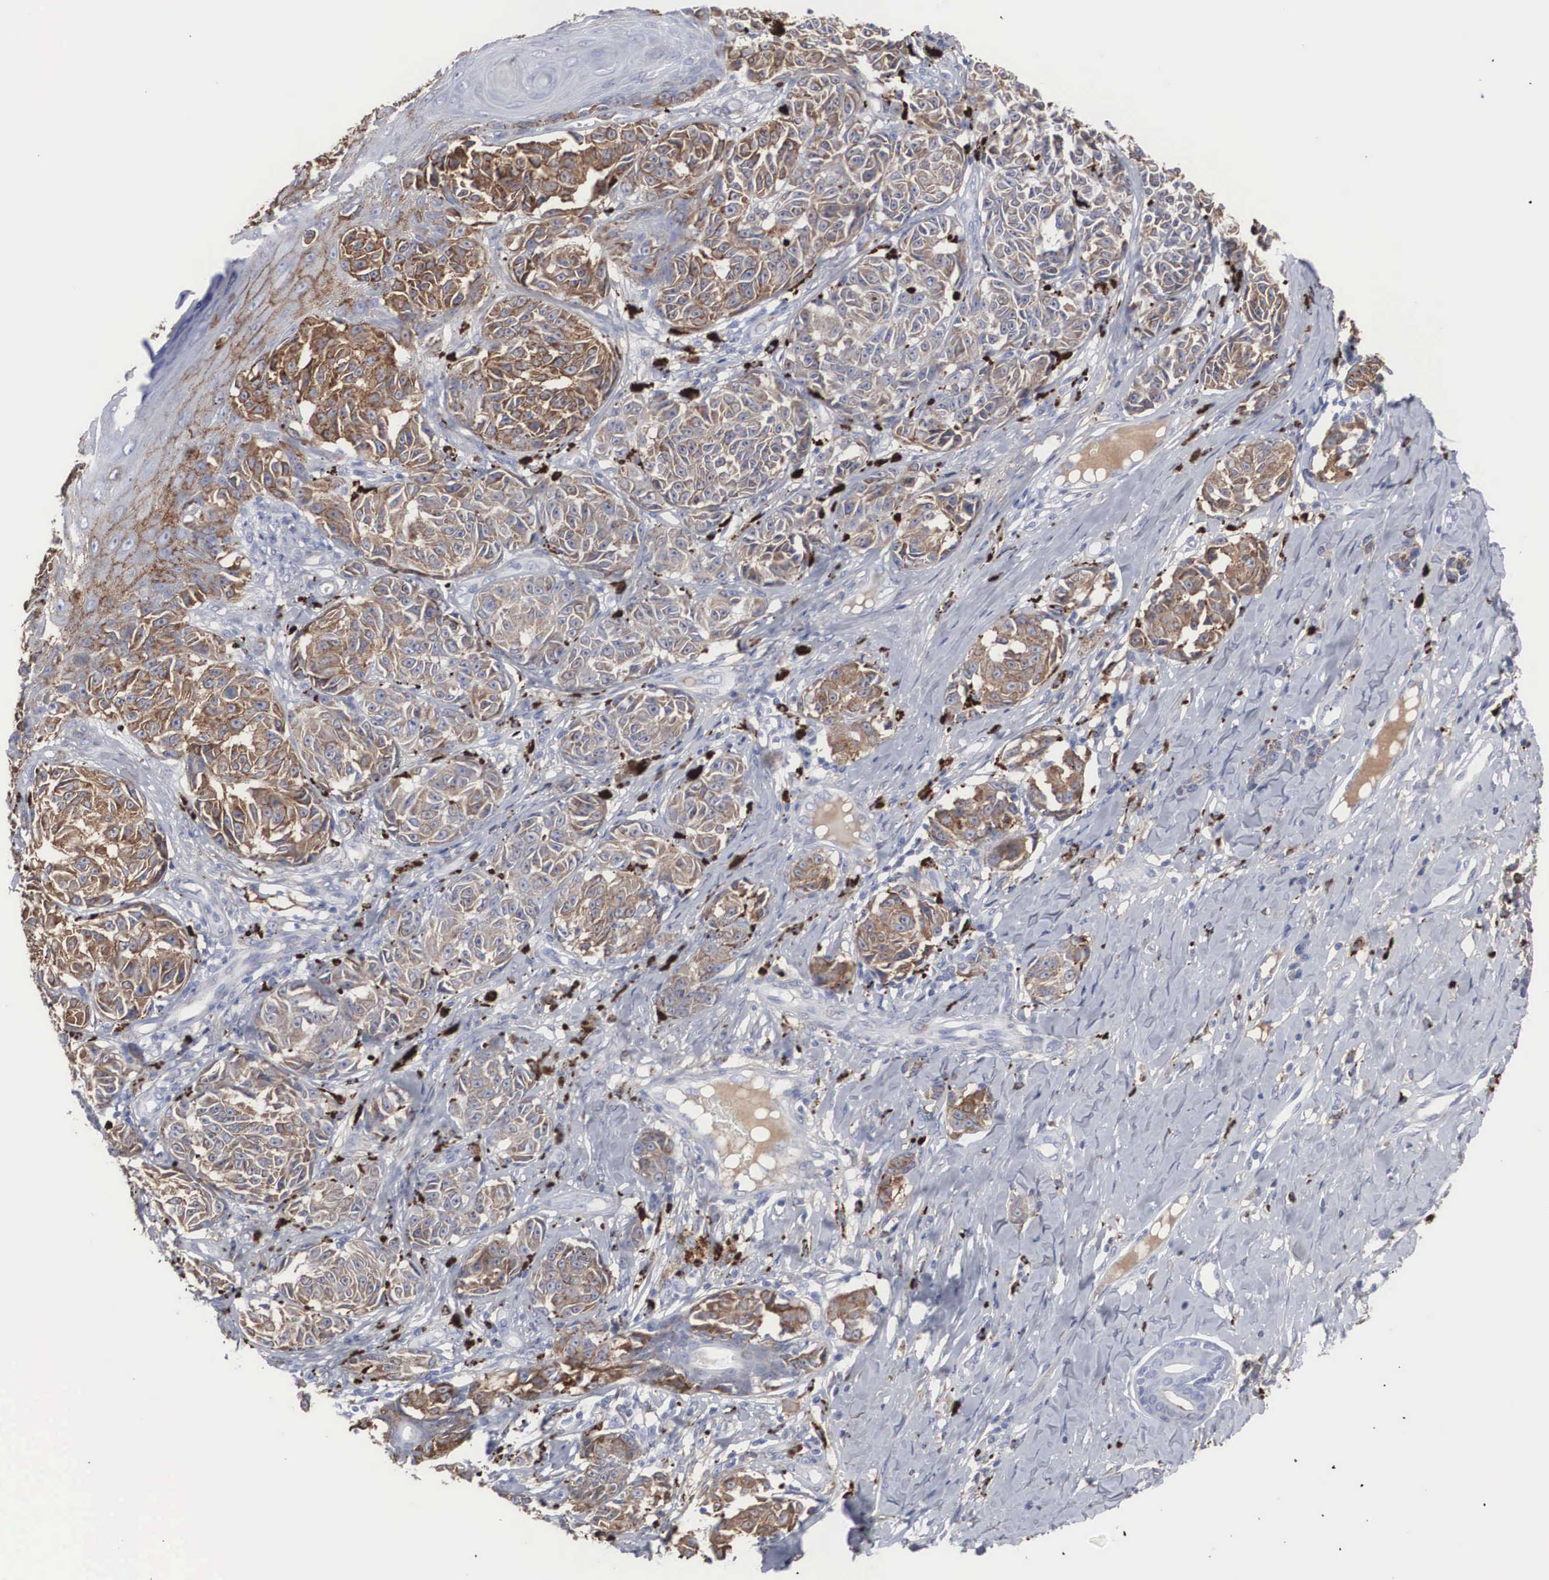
{"staining": {"intensity": "moderate", "quantity": ">75%", "location": "cytoplasmic/membranous"}, "tissue": "melanoma", "cell_type": "Tumor cells", "image_type": "cancer", "snomed": [{"axis": "morphology", "description": "Malignant melanoma, NOS"}, {"axis": "topography", "description": "Skin"}], "caption": "Immunohistochemical staining of melanoma exhibits medium levels of moderate cytoplasmic/membranous protein staining in approximately >75% of tumor cells.", "gene": "LGALS3BP", "patient": {"sex": "male", "age": 49}}